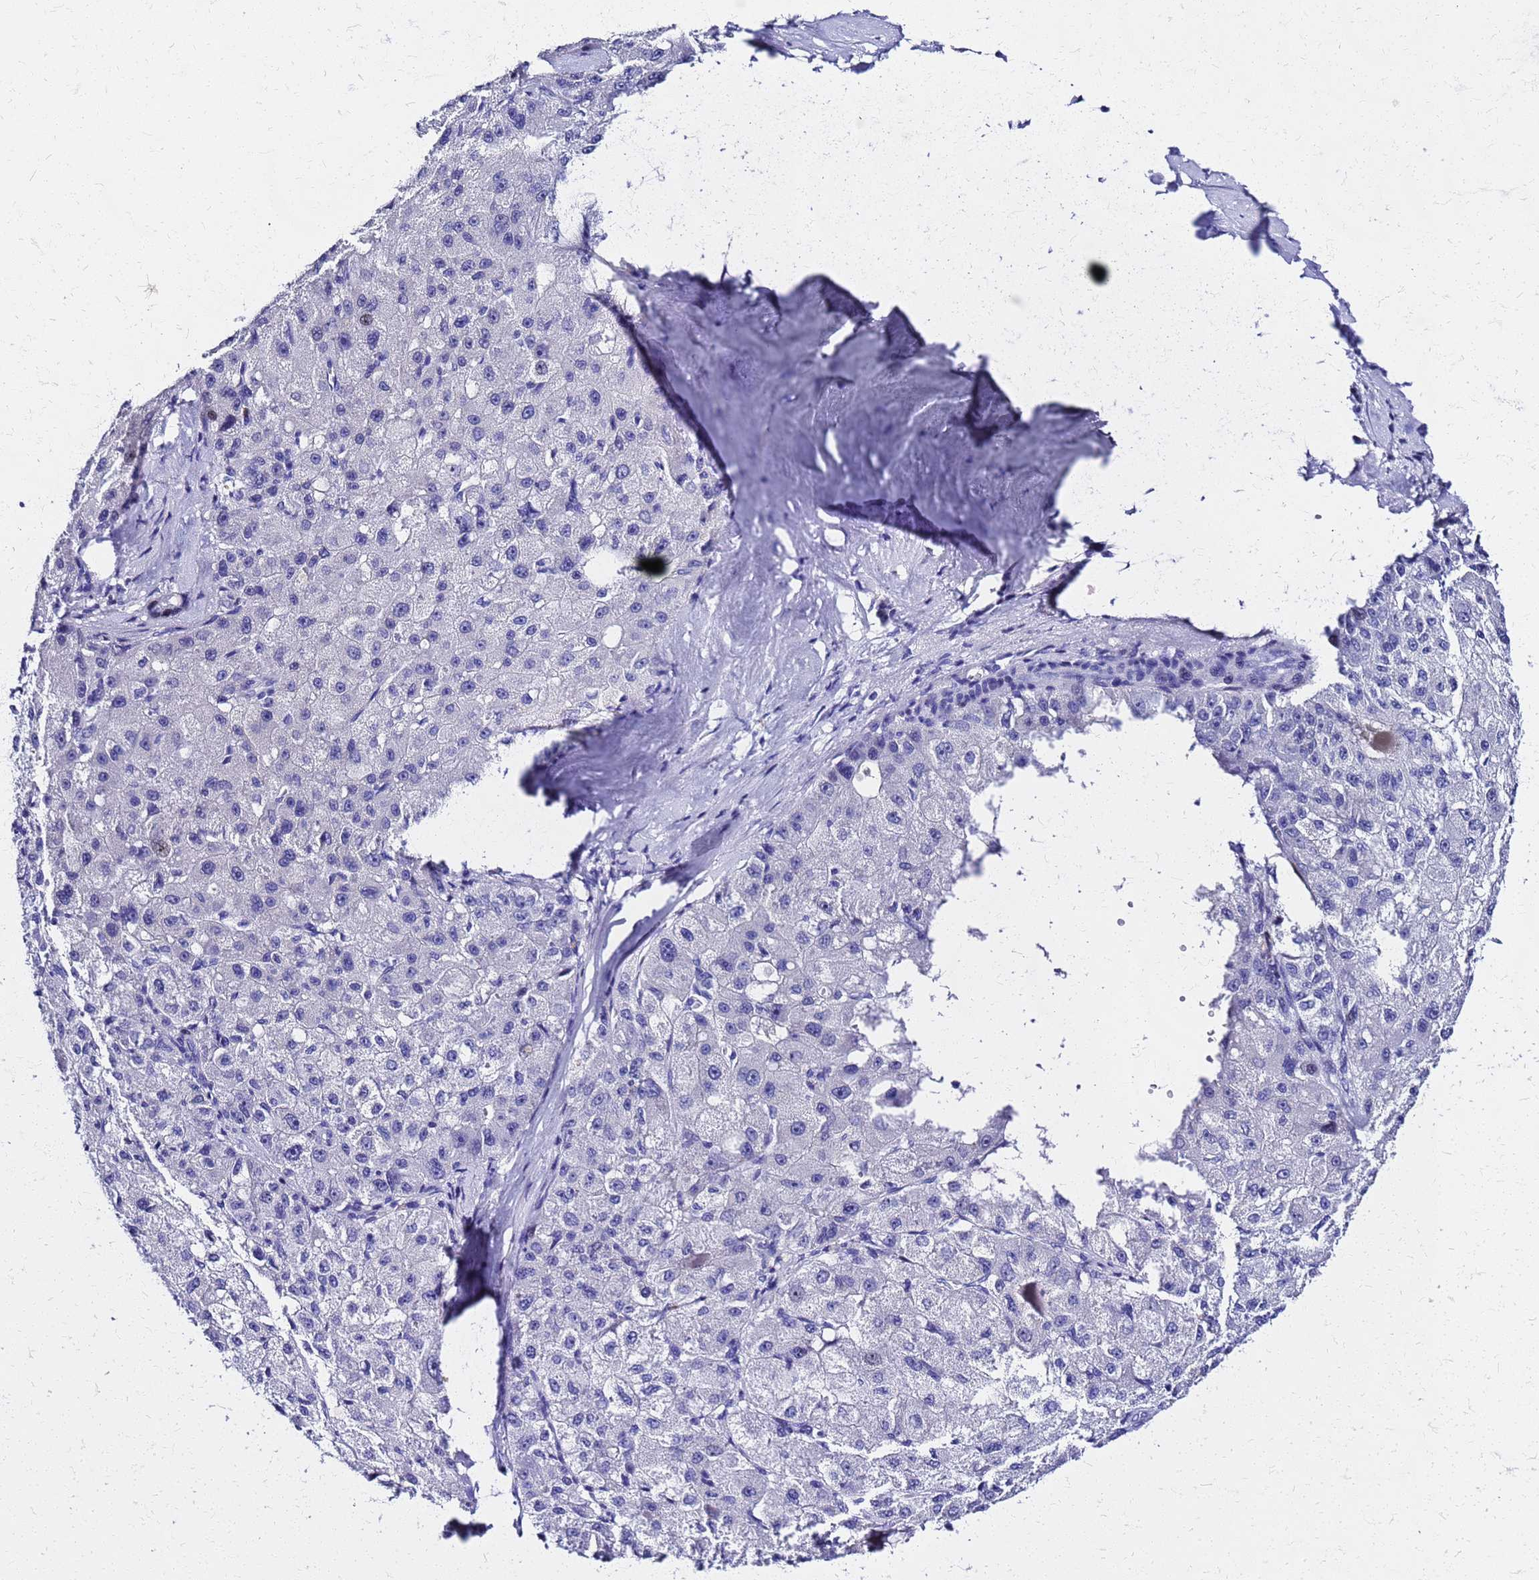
{"staining": {"intensity": "negative", "quantity": "none", "location": "none"}, "tissue": "liver cancer", "cell_type": "Tumor cells", "image_type": "cancer", "snomed": [{"axis": "morphology", "description": "Carcinoma, Hepatocellular, NOS"}, {"axis": "topography", "description": "Liver"}], "caption": "IHC photomicrograph of liver hepatocellular carcinoma stained for a protein (brown), which exhibits no positivity in tumor cells. The staining was performed using DAB (3,3'-diaminobenzidine) to visualize the protein expression in brown, while the nuclei were stained in blue with hematoxylin (Magnification: 20x).", "gene": "SMIM21", "patient": {"sex": "male", "age": 80}}